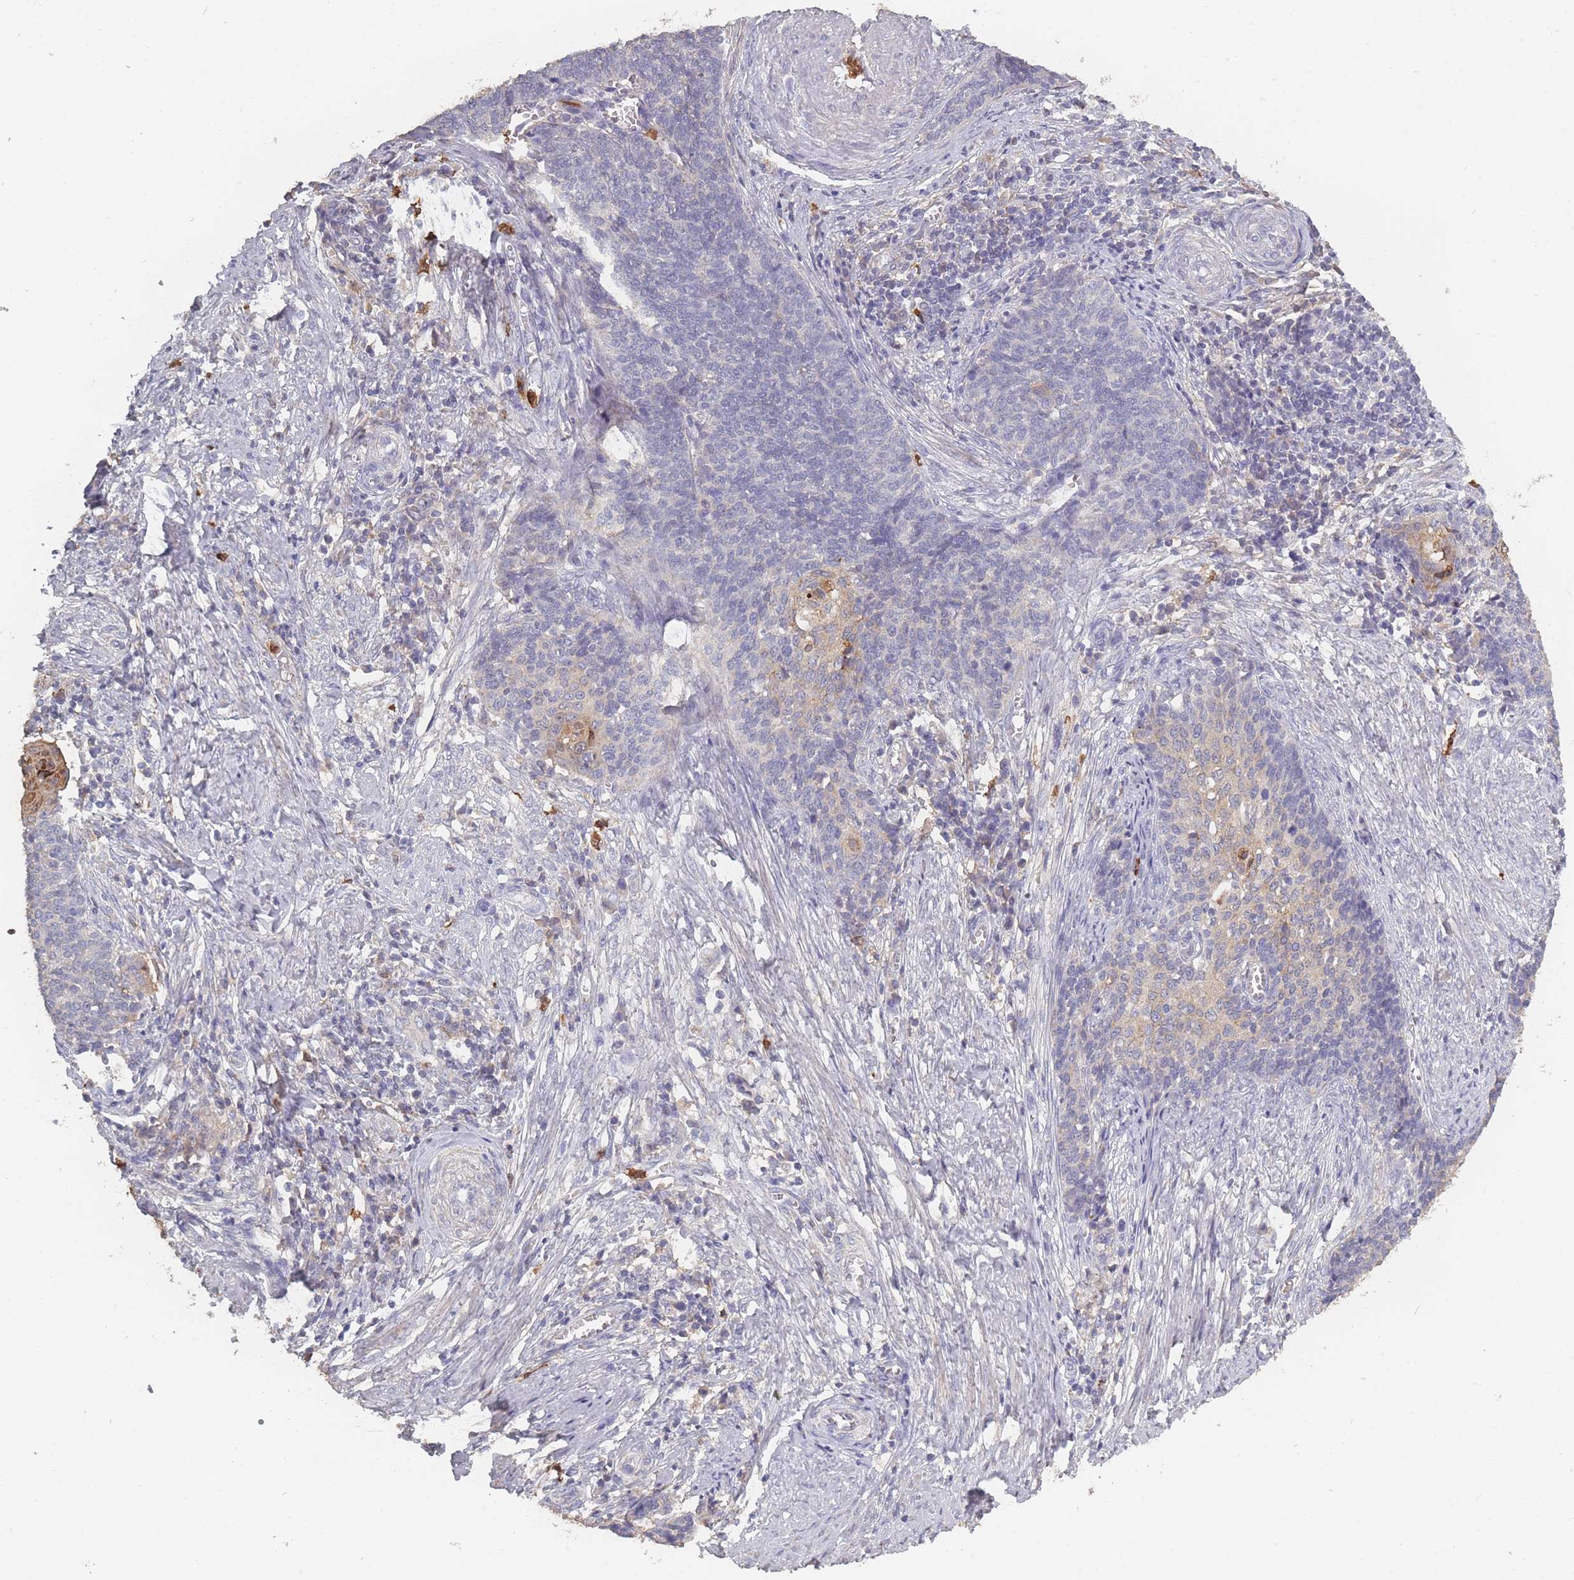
{"staining": {"intensity": "negative", "quantity": "none", "location": "none"}, "tissue": "cervical cancer", "cell_type": "Tumor cells", "image_type": "cancer", "snomed": [{"axis": "morphology", "description": "Squamous cell carcinoma, NOS"}, {"axis": "topography", "description": "Cervix"}], "caption": "Cervical cancer (squamous cell carcinoma) was stained to show a protein in brown. There is no significant staining in tumor cells.", "gene": "BST1", "patient": {"sex": "female", "age": 39}}